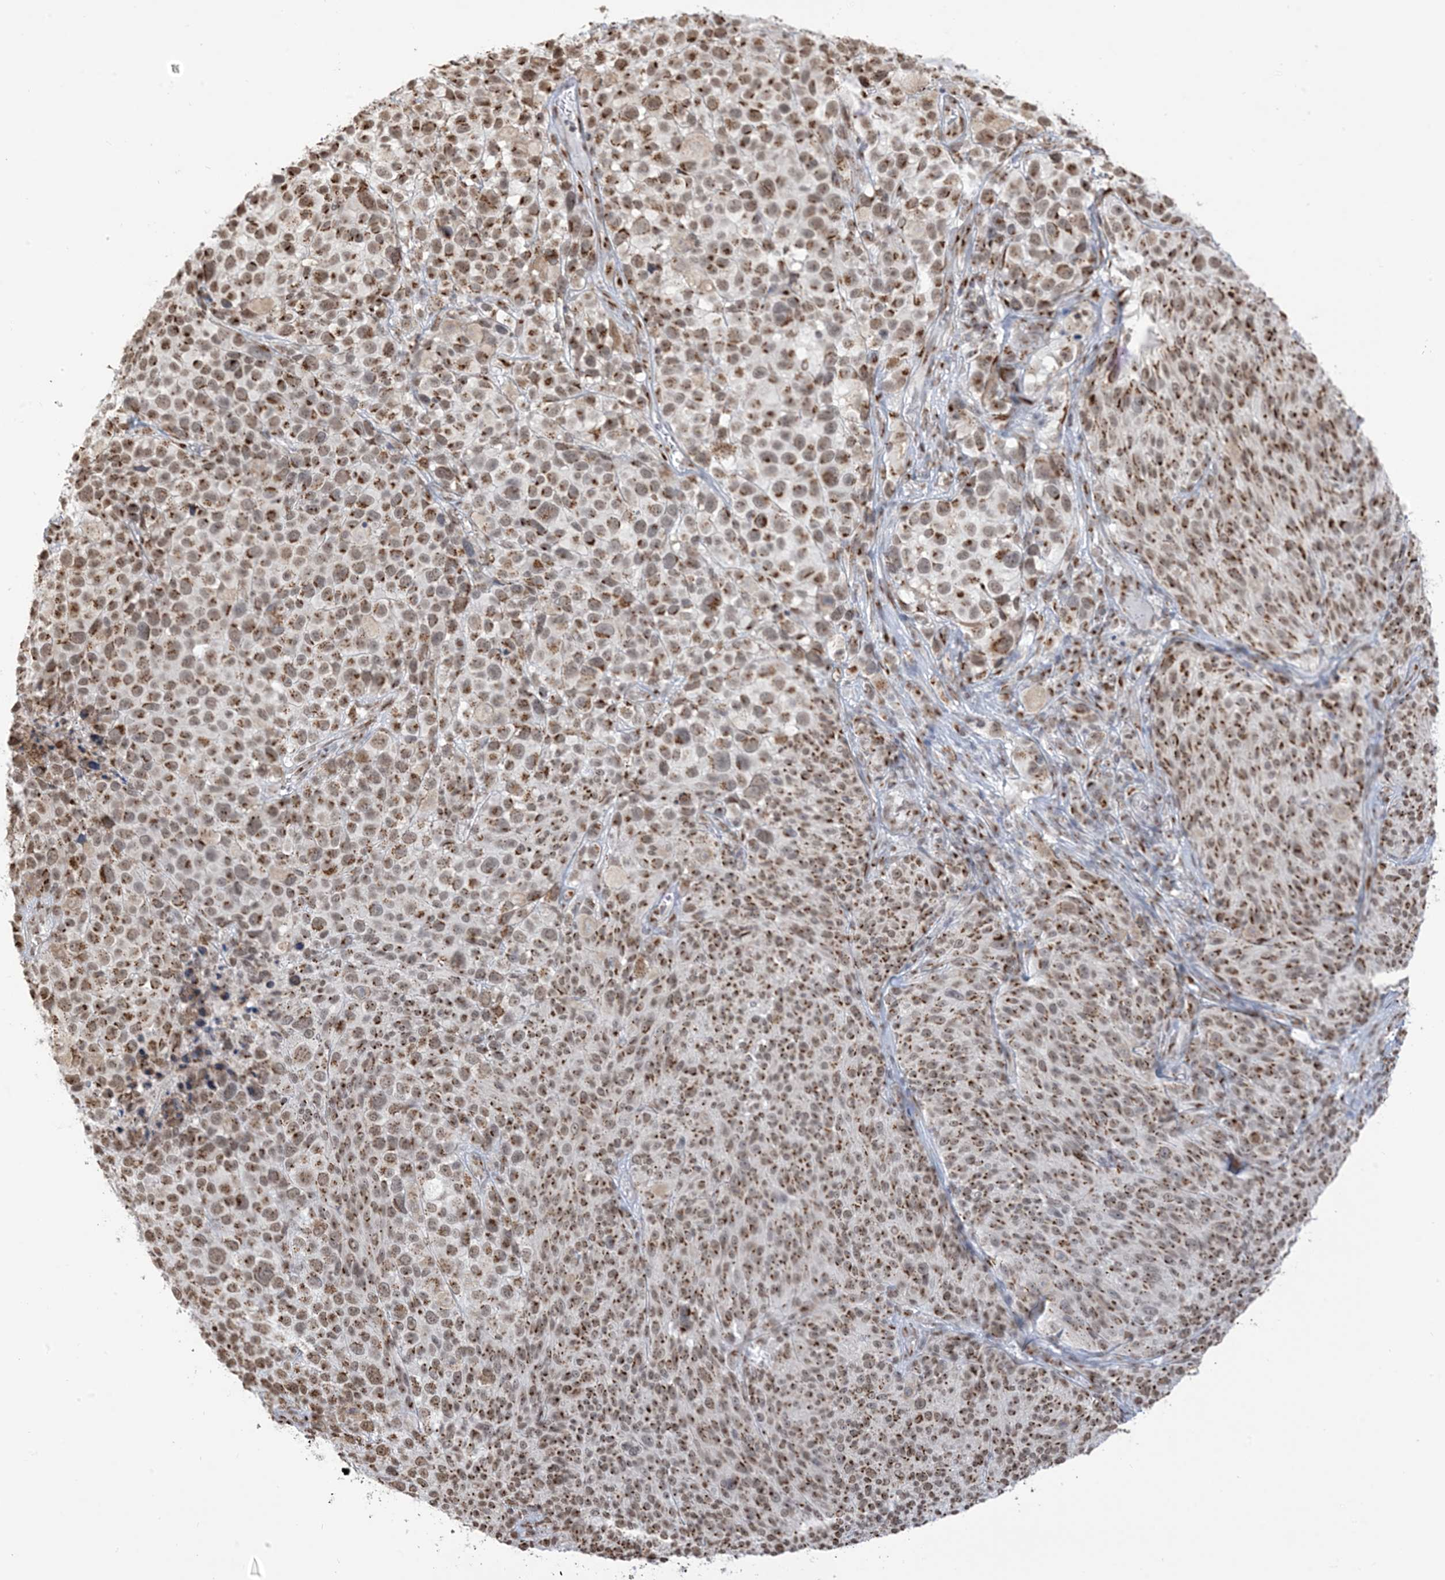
{"staining": {"intensity": "moderate", "quantity": ">75%", "location": "cytoplasmic/membranous,nuclear"}, "tissue": "melanoma", "cell_type": "Tumor cells", "image_type": "cancer", "snomed": [{"axis": "morphology", "description": "Malignant melanoma, NOS"}, {"axis": "topography", "description": "Skin of trunk"}], "caption": "Tumor cells demonstrate medium levels of moderate cytoplasmic/membranous and nuclear staining in approximately >75% of cells in melanoma.", "gene": "GPR107", "patient": {"sex": "male", "age": 71}}